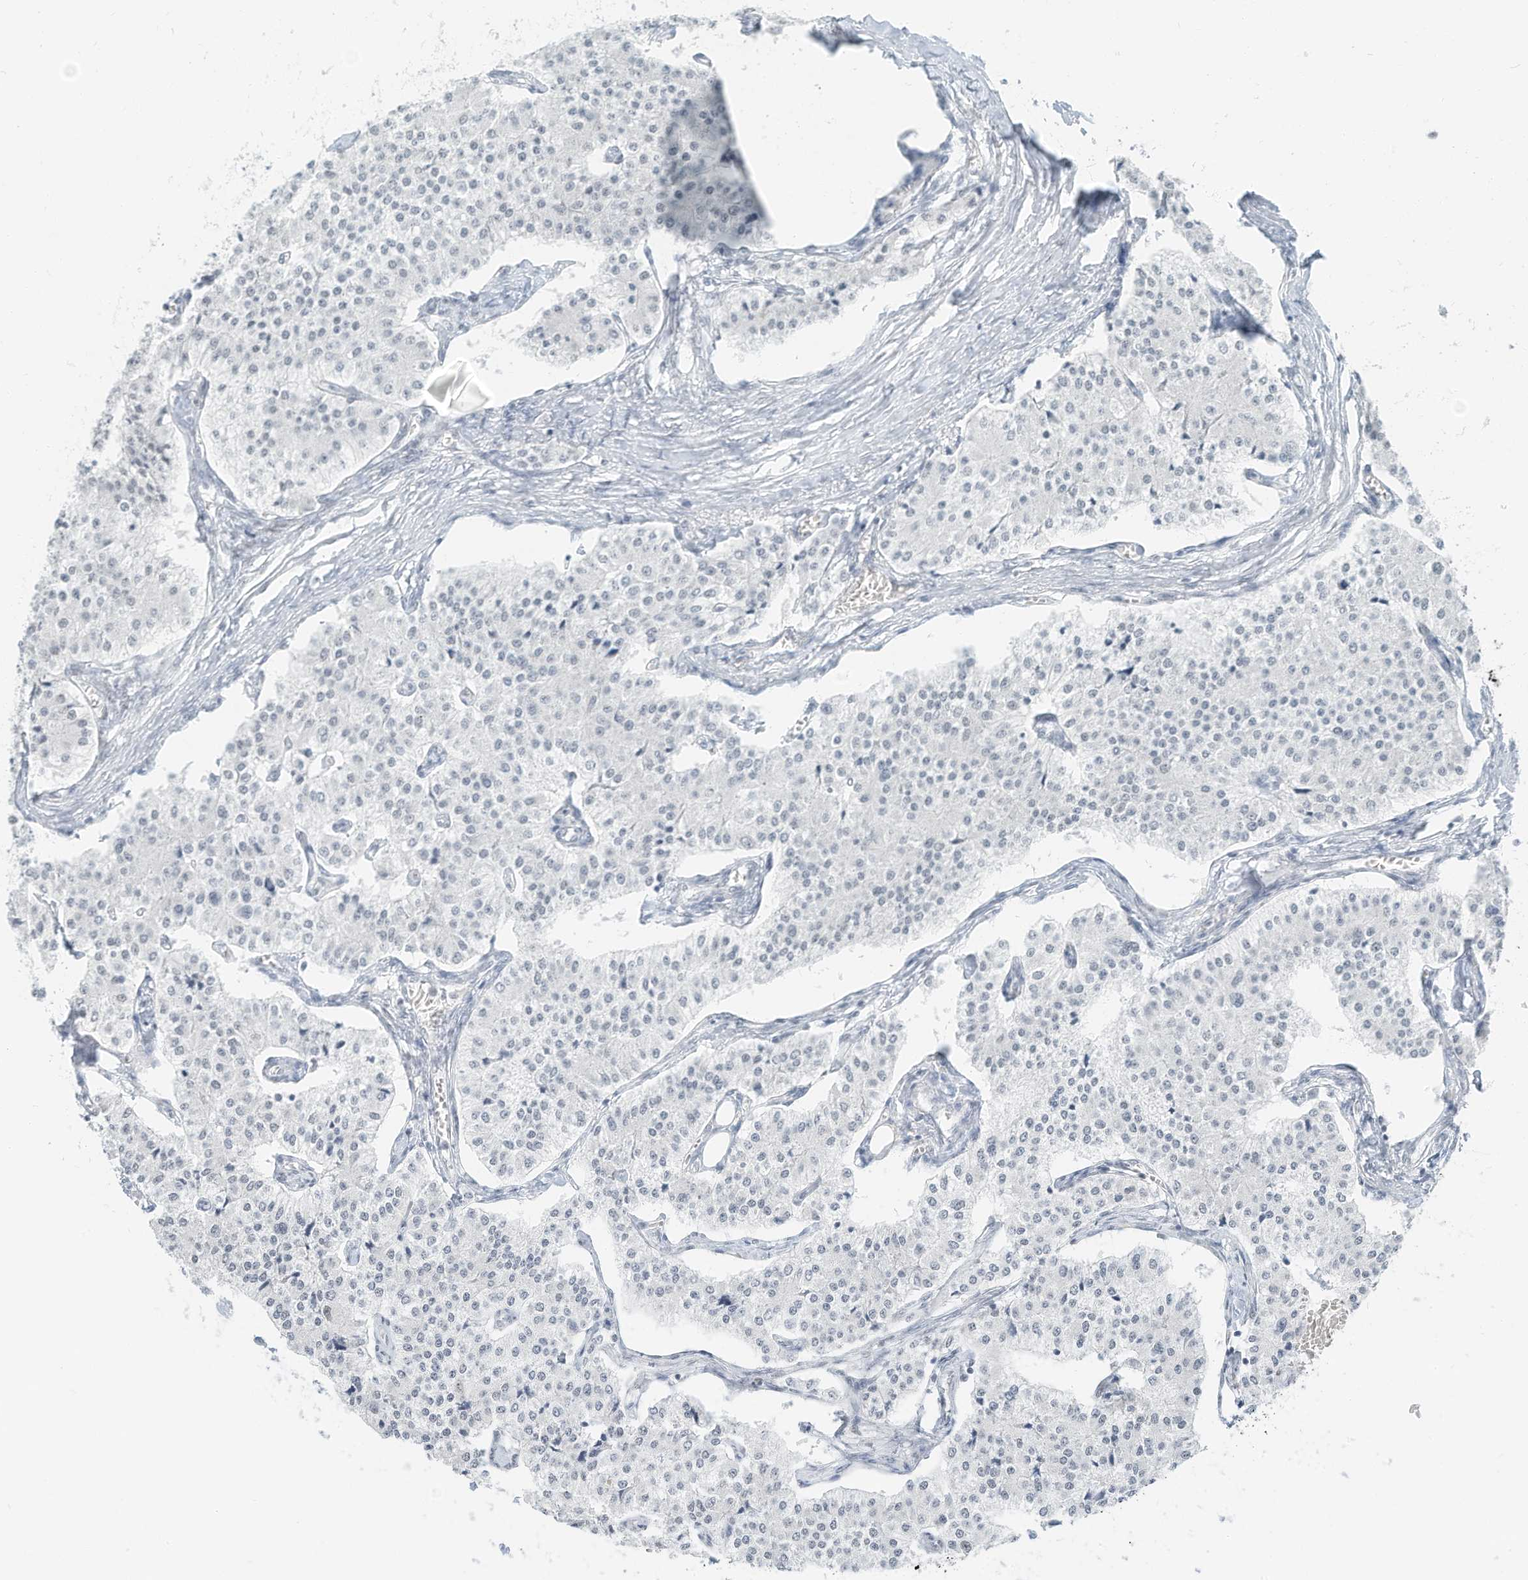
{"staining": {"intensity": "negative", "quantity": "none", "location": "none"}, "tissue": "carcinoid", "cell_type": "Tumor cells", "image_type": "cancer", "snomed": [{"axis": "morphology", "description": "Carcinoid, malignant, NOS"}, {"axis": "topography", "description": "Colon"}], "caption": "A micrograph of carcinoid stained for a protein displays no brown staining in tumor cells.", "gene": "PGC", "patient": {"sex": "female", "age": 52}}